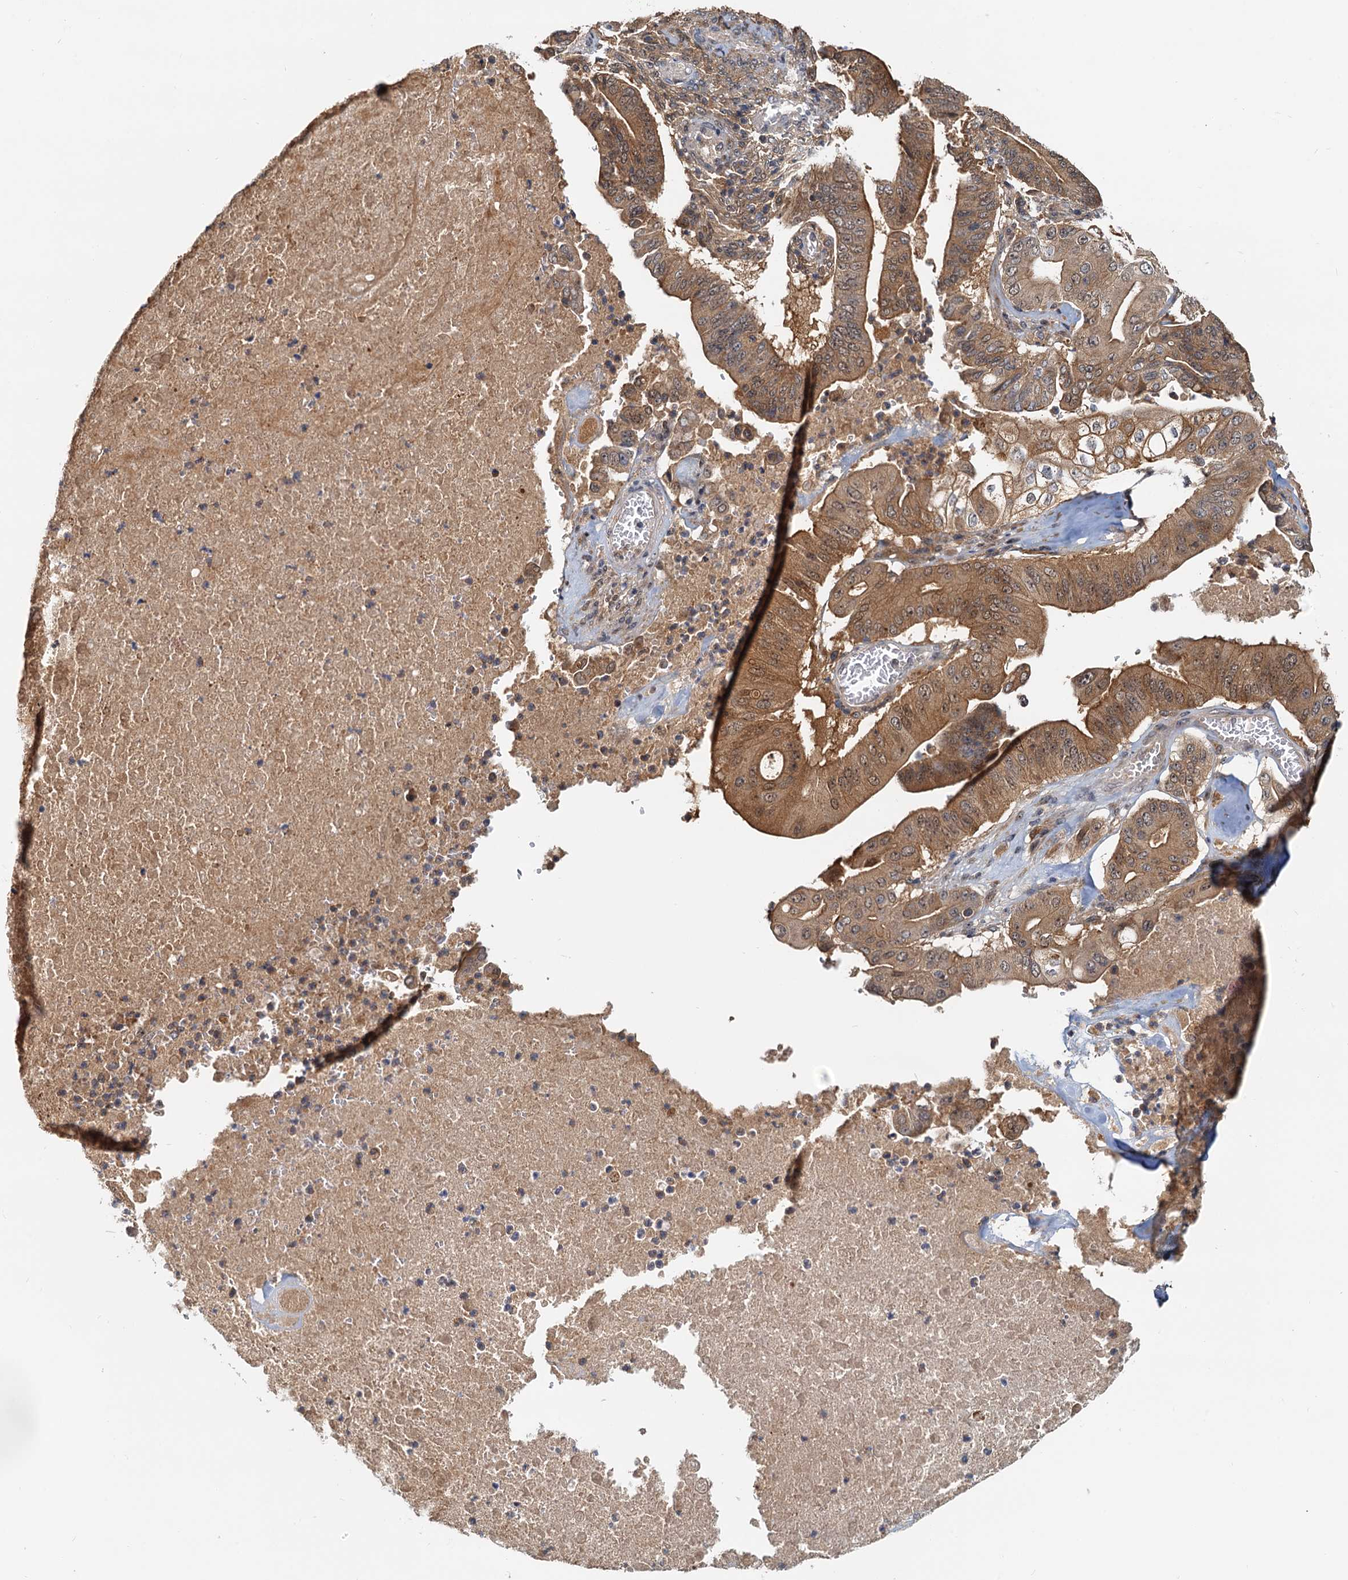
{"staining": {"intensity": "moderate", "quantity": ">75%", "location": "cytoplasmic/membranous,nuclear"}, "tissue": "pancreatic cancer", "cell_type": "Tumor cells", "image_type": "cancer", "snomed": [{"axis": "morphology", "description": "Adenocarcinoma, NOS"}, {"axis": "topography", "description": "Pancreas"}], "caption": "Tumor cells reveal moderate cytoplasmic/membranous and nuclear expression in about >75% of cells in pancreatic cancer (adenocarcinoma).", "gene": "TOLLIP", "patient": {"sex": "female", "age": 77}}